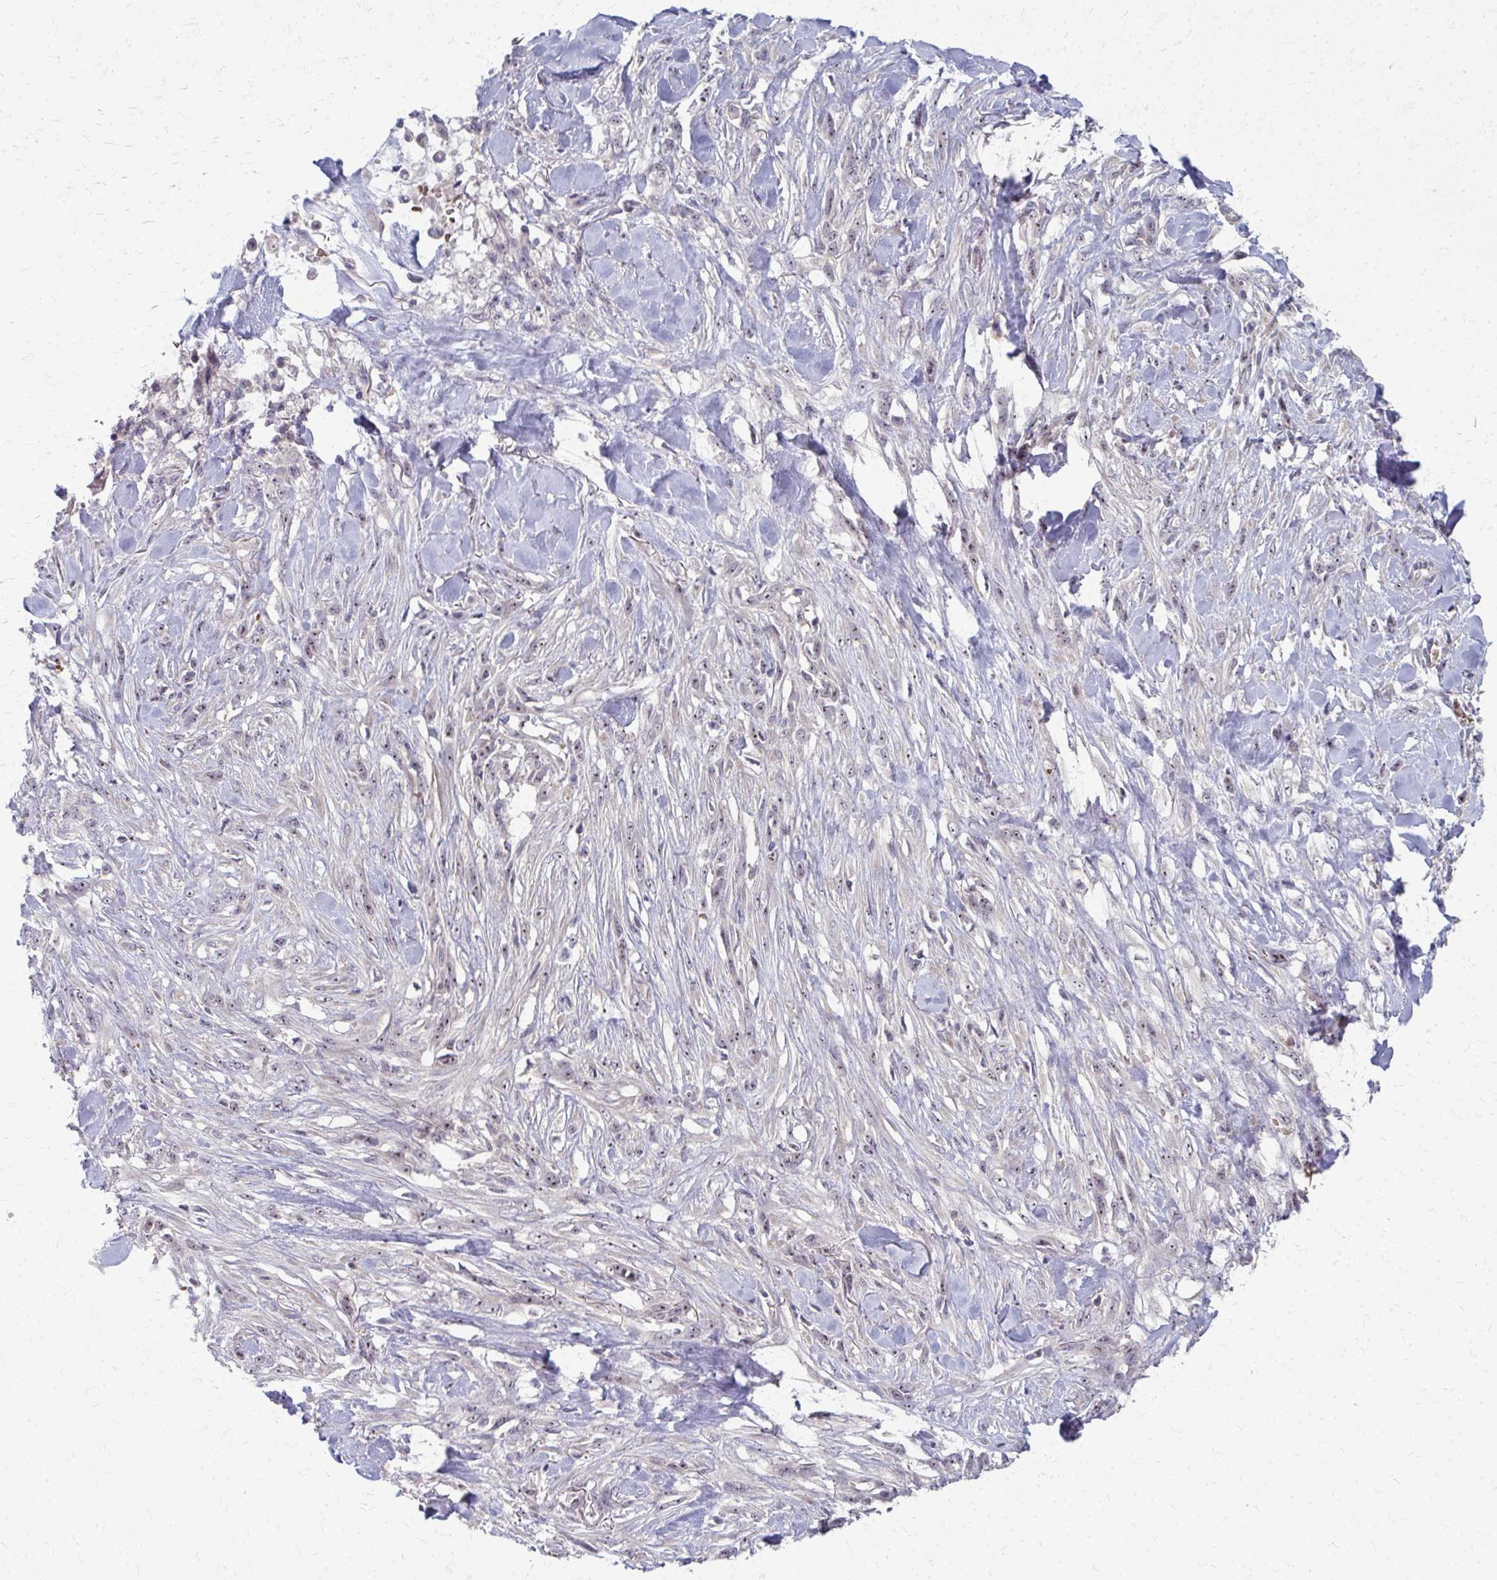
{"staining": {"intensity": "moderate", "quantity": ">75%", "location": "nuclear"}, "tissue": "skin cancer", "cell_type": "Tumor cells", "image_type": "cancer", "snomed": [{"axis": "morphology", "description": "Squamous cell carcinoma, NOS"}, {"axis": "topography", "description": "Skin"}], "caption": "This histopathology image demonstrates IHC staining of human skin squamous cell carcinoma, with medium moderate nuclear staining in approximately >75% of tumor cells.", "gene": "NUDT16", "patient": {"sex": "female", "age": 59}}